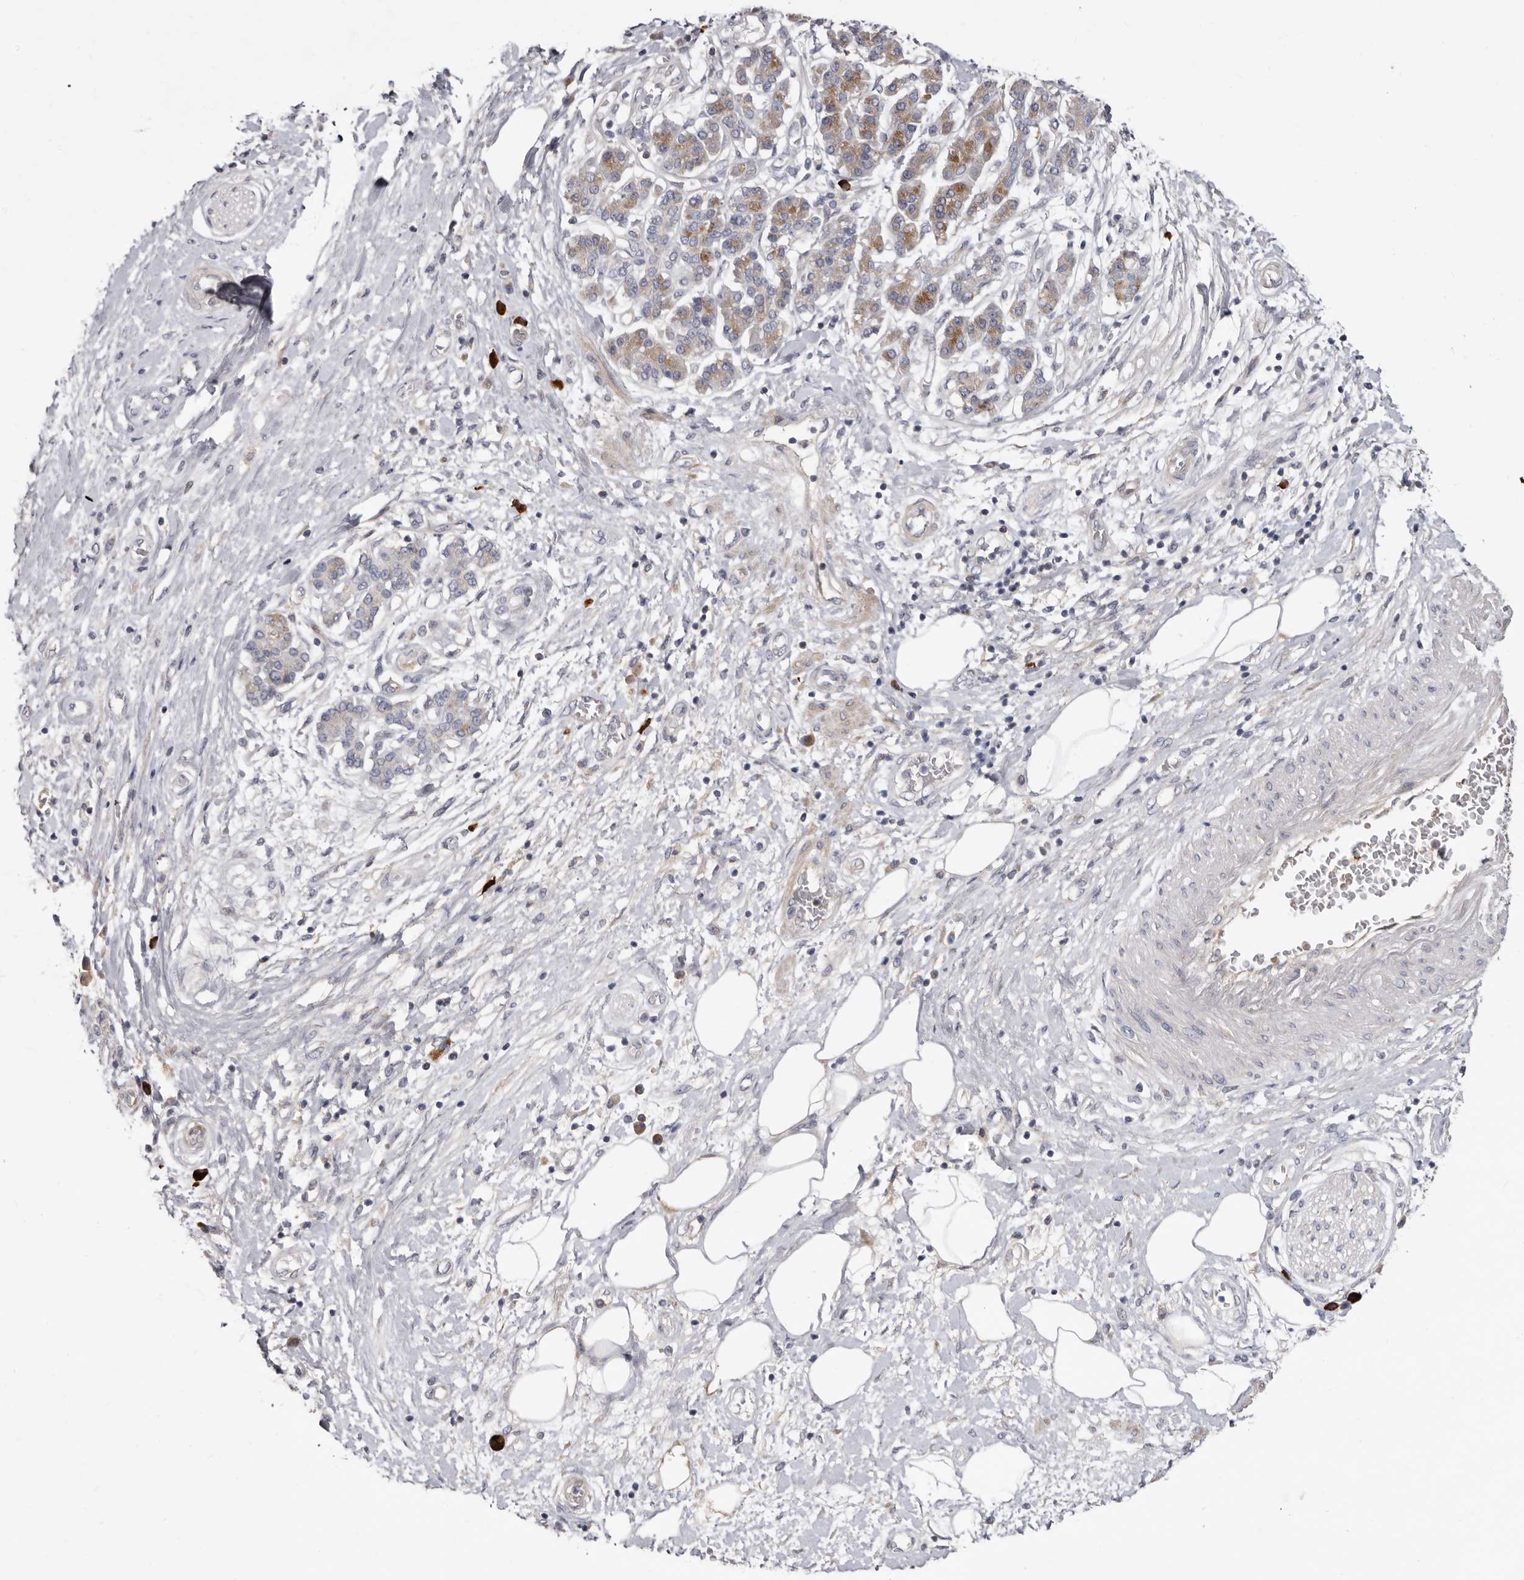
{"staining": {"intensity": "weak", "quantity": "<25%", "location": "cytoplasmic/membranous"}, "tissue": "pancreatic cancer", "cell_type": "Tumor cells", "image_type": "cancer", "snomed": [{"axis": "morphology", "description": "Adenocarcinoma, NOS"}, {"axis": "topography", "description": "Pancreas"}], "caption": "Immunohistochemical staining of human adenocarcinoma (pancreatic) demonstrates no significant expression in tumor cells. (DAB immunohistochemistry (IHC) with hematoxylin counter stain).", "gene": "SPTA1", "patient": {"sex": "female", "age": 73}}